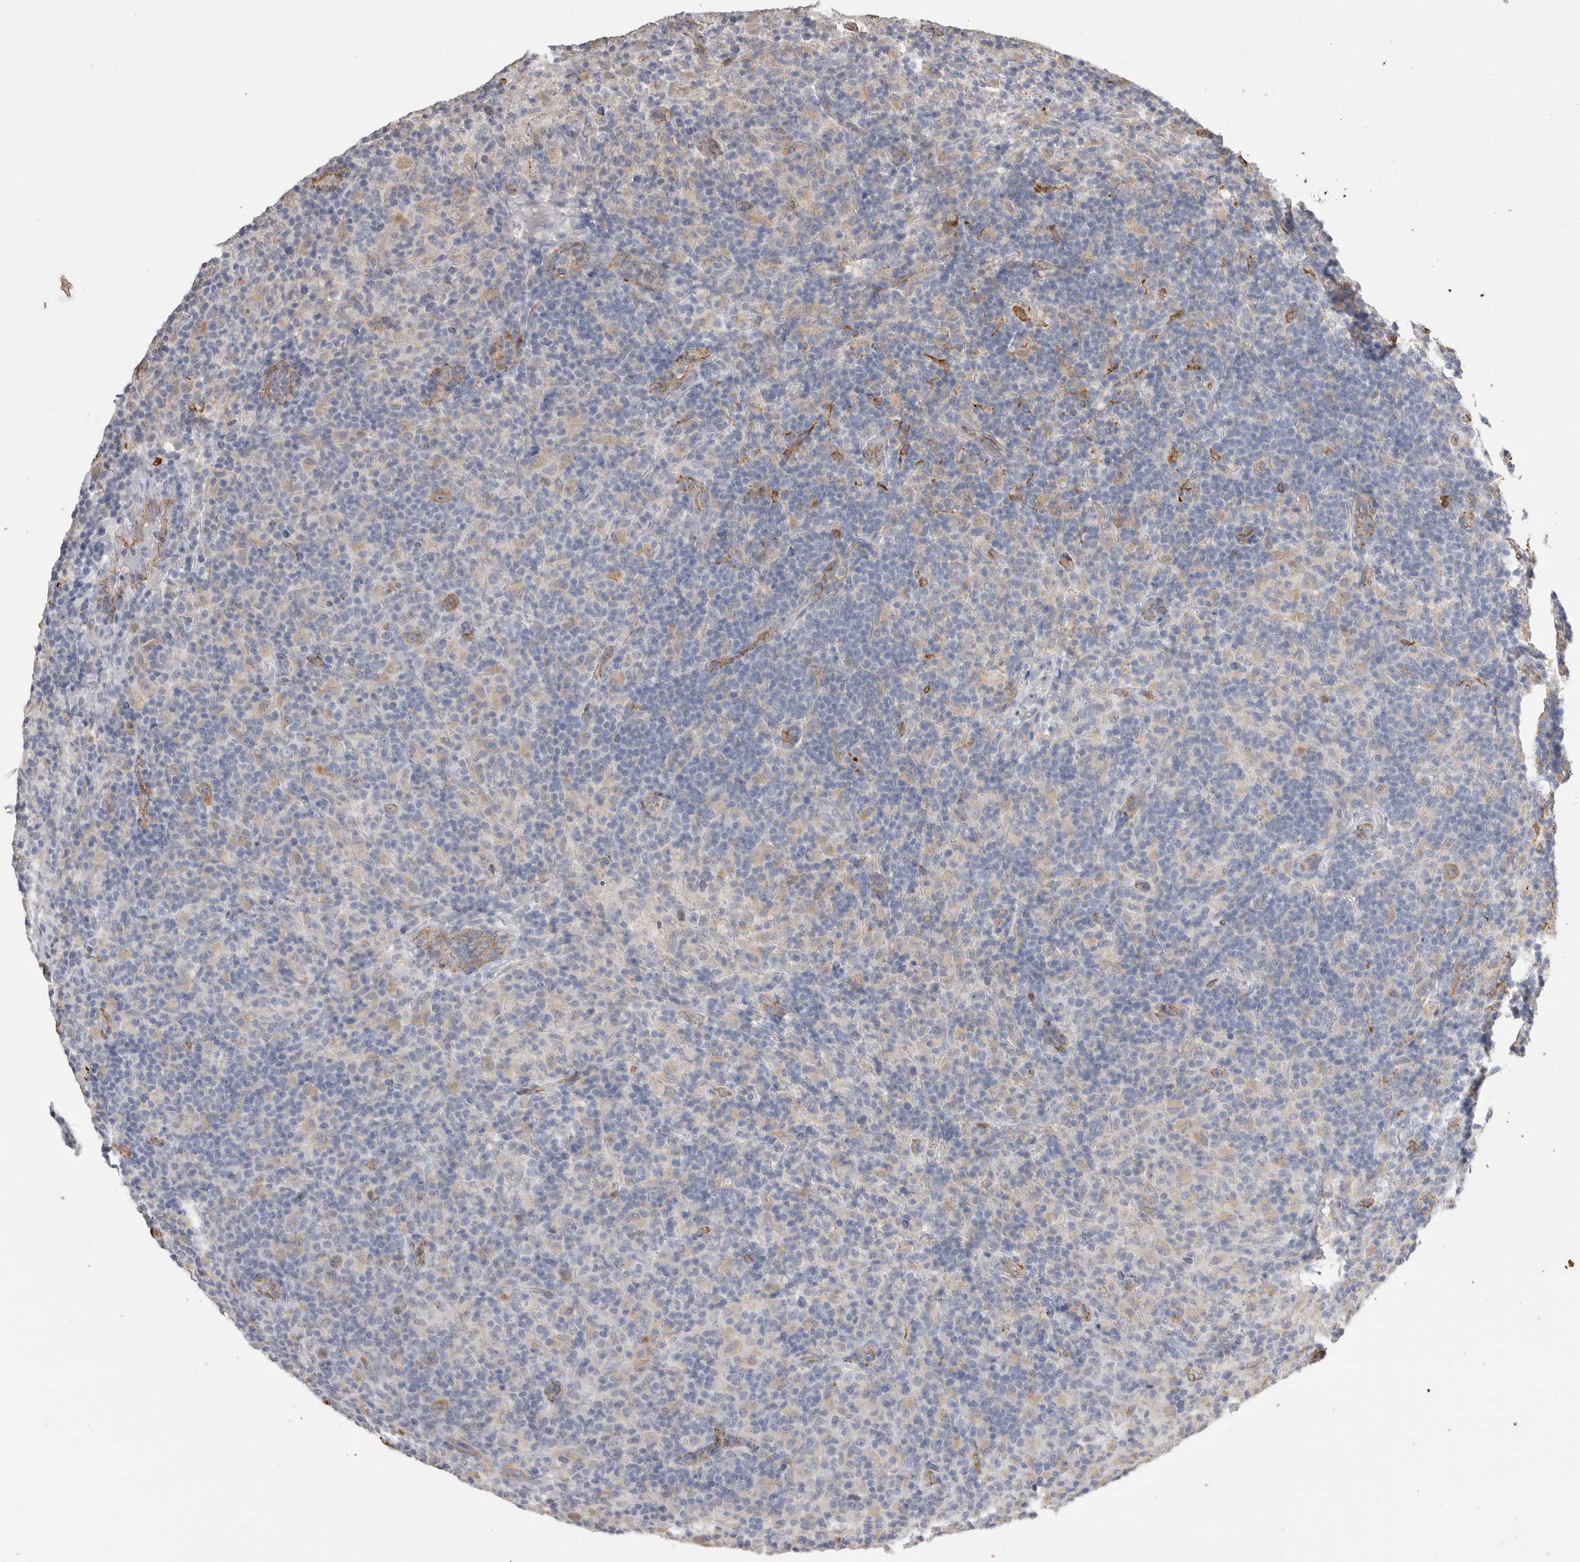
{"staining": {"intensity": "moderate", "quantity": ">75%", "location": "cytoplasmic/membranous"}, "tissue": "lymphoma", "cell_type": "Tumor cells", "image_type": "cancer", "snomed": [{"axis": "morphology", "description": "Hodgkin's disease, NOS"}, {"axis": "topography", "description": "Lymph node"}], "caption": "Human Hodgkin's disease stained with a brown dye reveals moderate cytoplasmic/membranous positive expression in approximately >75% of tumor cells.", "gene": "IL27", "patient": {"sex": "male", "age": 70}}